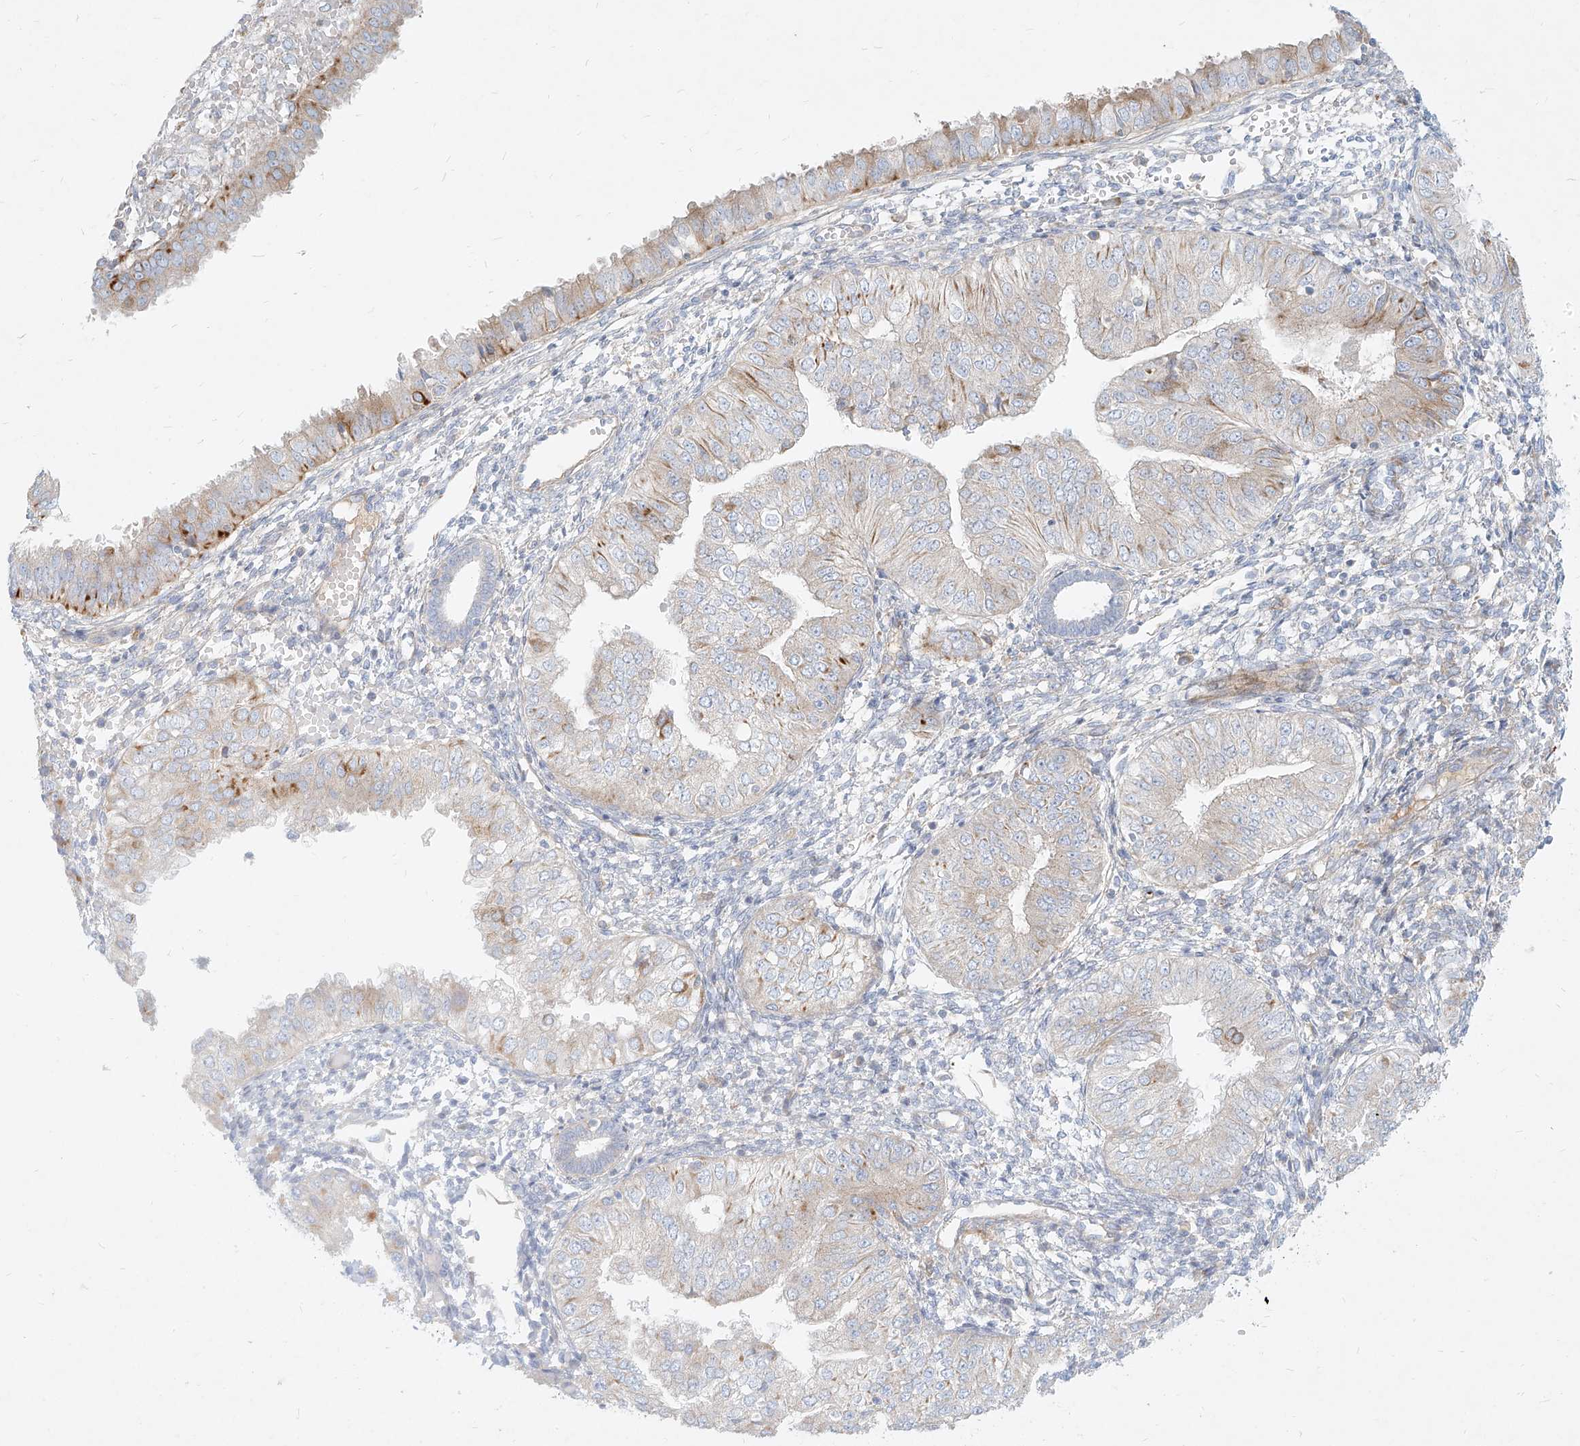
{"staining": {"intensity": "moderate", "quantity": "<25%", "location": "cytoplasmic/membranous"}, "tissue": "endometrial cancer", "cell_type": "Tumor cells", "image_type": "cancer", "snomed": [{"axis": "morphology", "description": "Normal tissue, NOS"}, {"axis": "morphology", "description": "Adenocarcinoma, NOS"}, {"axis": "topography", "description": "Endometrium"}], "caption": "Tumor cells reveal moderate cytoplasmic/membranous staining in about <25% of cells in endometrial adenocarcinoma.", "gene": "MTX2", "patient": {"sex": "female", "age": 53}}